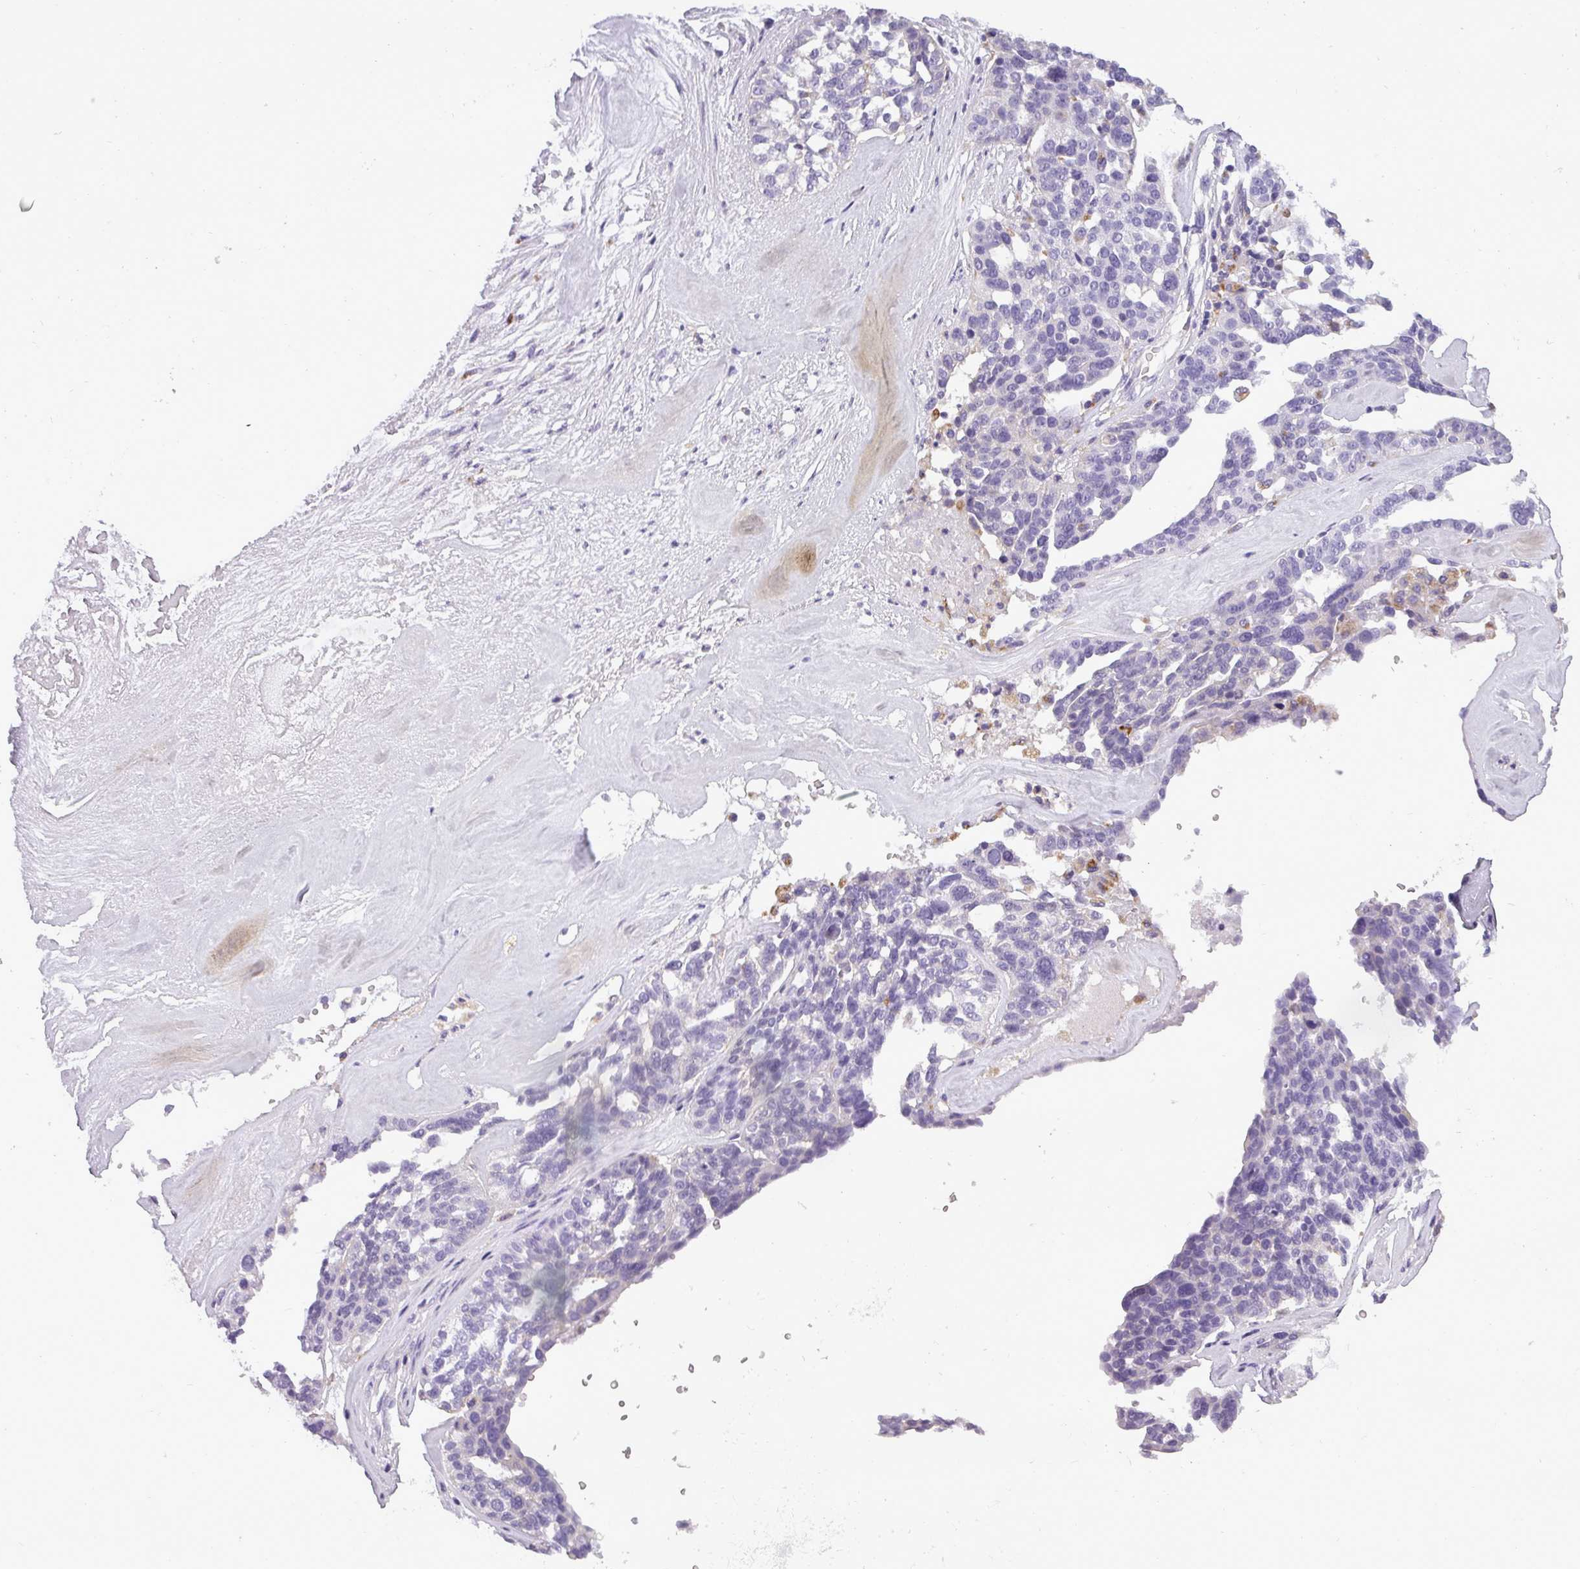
{"staining": {"intensity": "negative", "quantity": "none", "location": "none"}, "tissue": "ovarian cancer", "cell_type": "Tumor cells", "image_type": "cancer", "snomed": [{"axis": "morphology", "description": "Cystadenocarcinoma, serous, NOS"}, {"axis": "topography", "description": "Ovary"}], "caption": "High power microscopy histopathology image of an immunohistochemistry (IHC) histopathology image of ovarian cancer, revealing no significant expression in tumor cells.", "gene": "ATP6V1D", "patient": {"sex": "female", "age": 59}}